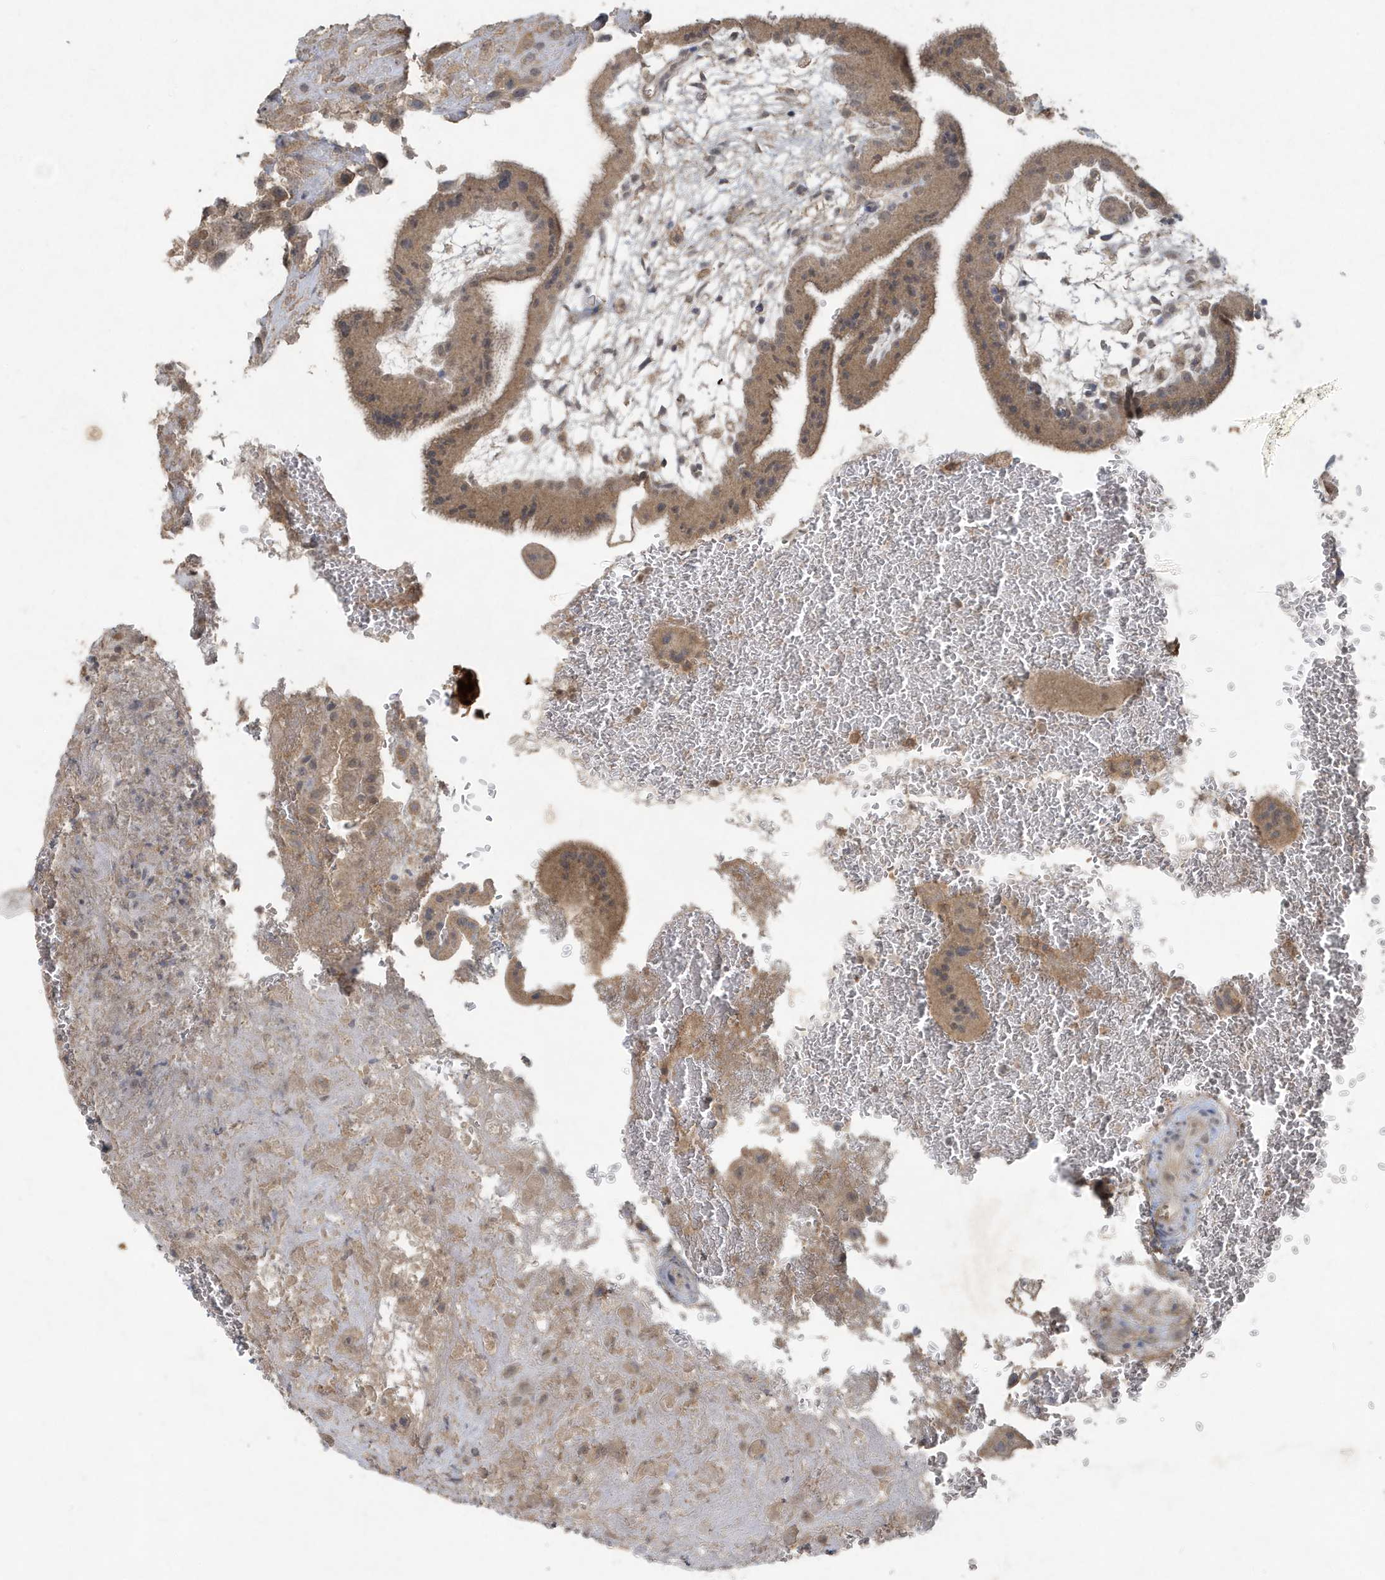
{"staining": {"intensity": "moderate", "quantity": ">75%", "location": "cytoplasmic/membranous"}, "tissue": "placenta", "cell_type": "Decidual cells", "image_type": "normal", "snomed": [{"axis": "morphology", "description": "Normal tissue, NOS"}, {"axis": "topography", "description": "Placenta"}], "caption": "Normal placenta was stained to show a protein in brown. There is medium levels of moderate cytoplasmic/membranous positivity in approximately >75% of decidual cells.", "gene": "C1RL", "patient": {"sex": "female", "age": 35}}